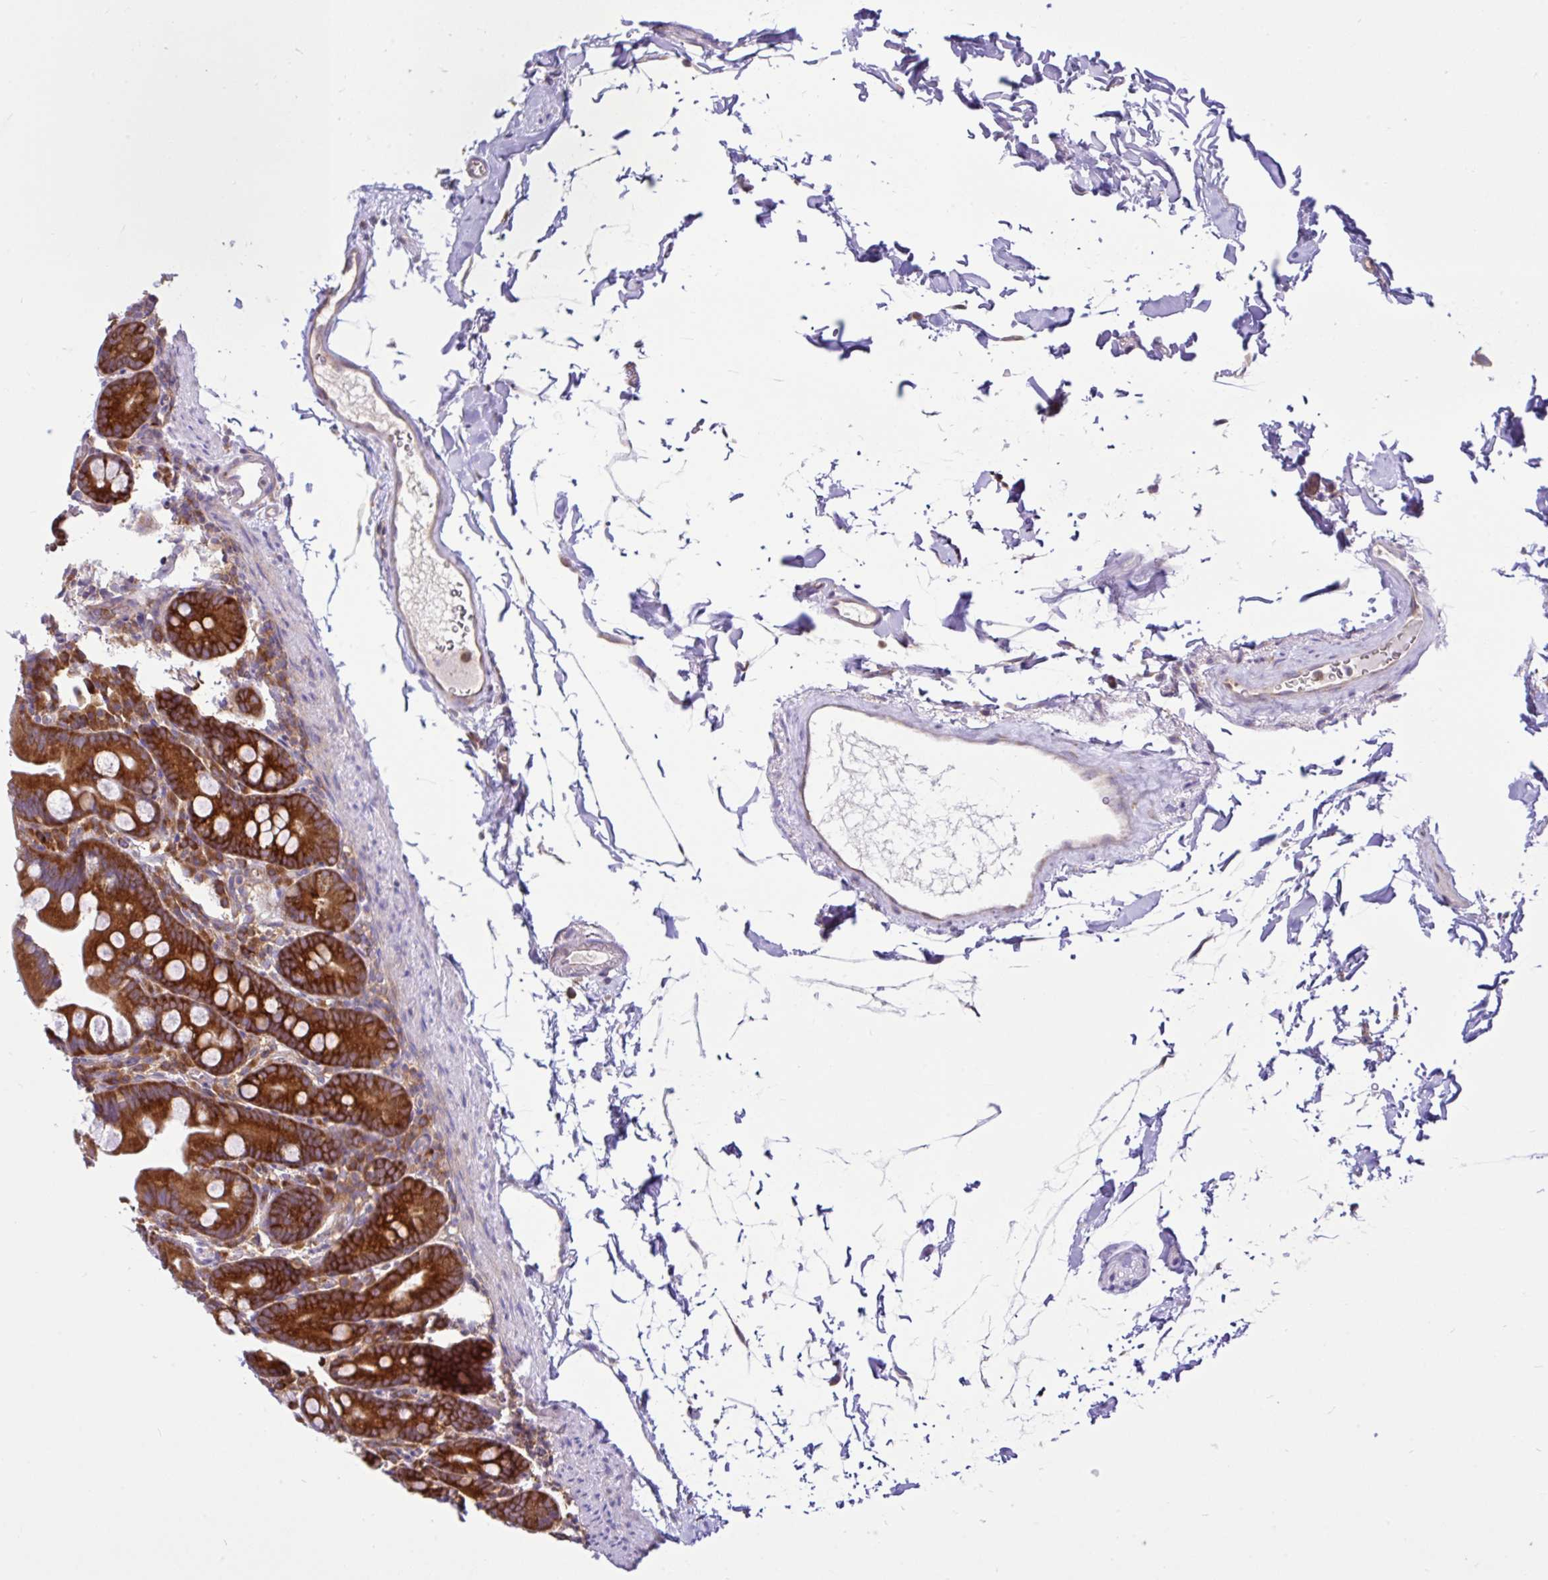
{"staining": {"intensity": "strong", "quantity": ">75%", "location": "cytoplasmic/membranous"}, "tissue": "small intestine", "cell_type": "Glandular cells", "image_type": "normal", "snomed": [{"axis": "morphology", "description": "Normal tissue, NOS"}, {"axis": "topography", "description": "Small intestine"}], "caption": "Brown immunohistochemical staining in unremarkable small intestine exhibits strong cytoplasmic/membranous positivity in approximately >75% of glandular cells.", "gene": "LARS1", "patient": {"sex": "female", "age": 68}}